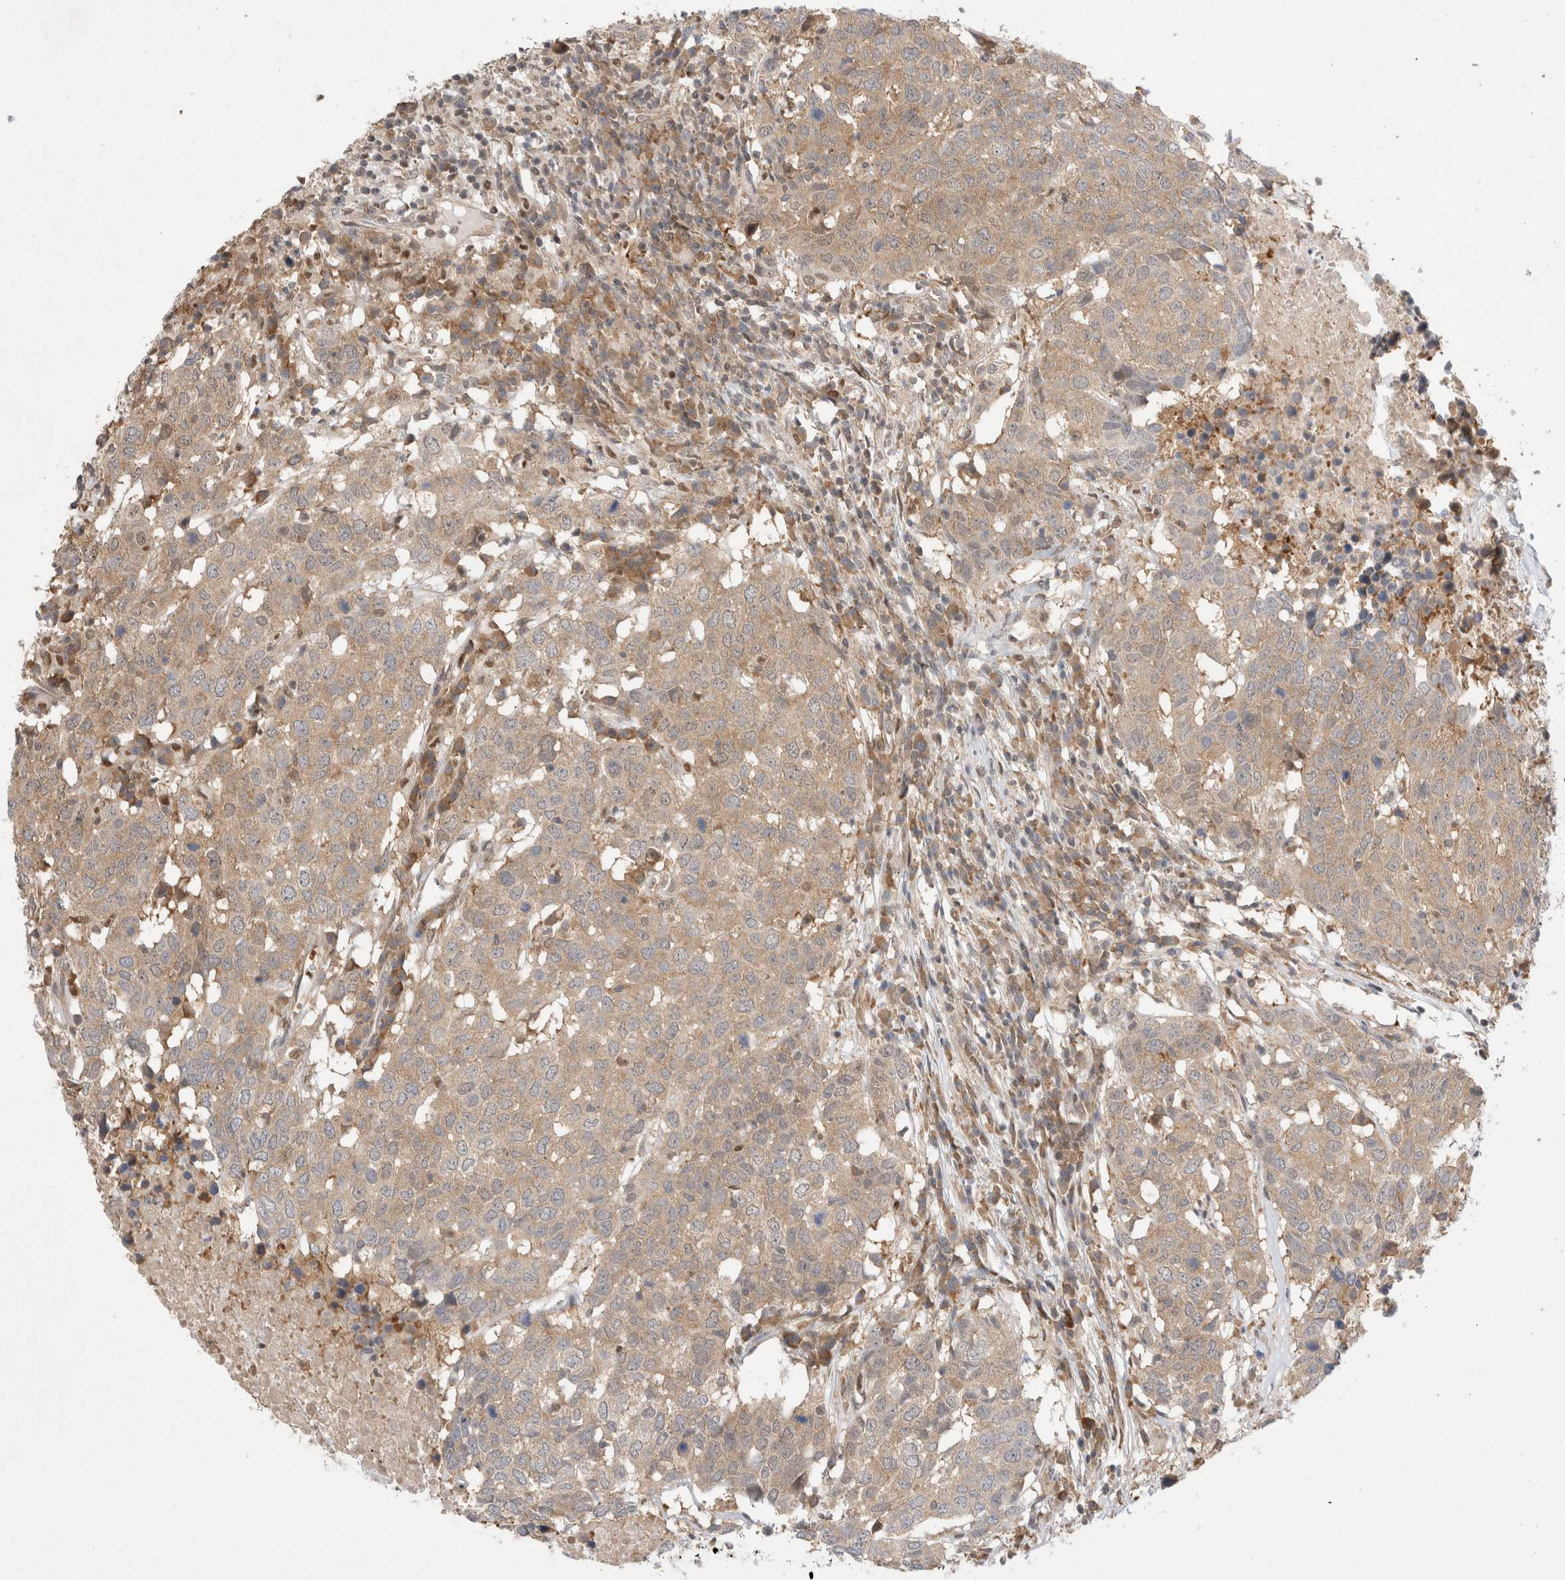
{"staining": {"intensity": "moderate", "quantity": ">75%", "location": "cytoplasmic/membranous"}, "tissue": "head and neck cancer", "cell_type": "Tumor cells", "image_type": "cancer", "snomed": [{"axis": "morphology", "description": "Squamous cell carcinoma, NOS"}, {"axis": "topography", "description": "Head-Neck"}], "caption": "High-power microscopy captured an IHC histopathology image of head and neck squamous cell carcinoma, revealing moderate cytoplasmic/membranous staining in approximately >75% of tumor cells. Immunohistochemistry (ihc) stains the protein of interest in brown and the nuclei are stained blue.", "gene": "EIF3E", "patient": {"sex": "male", "age": 66}}